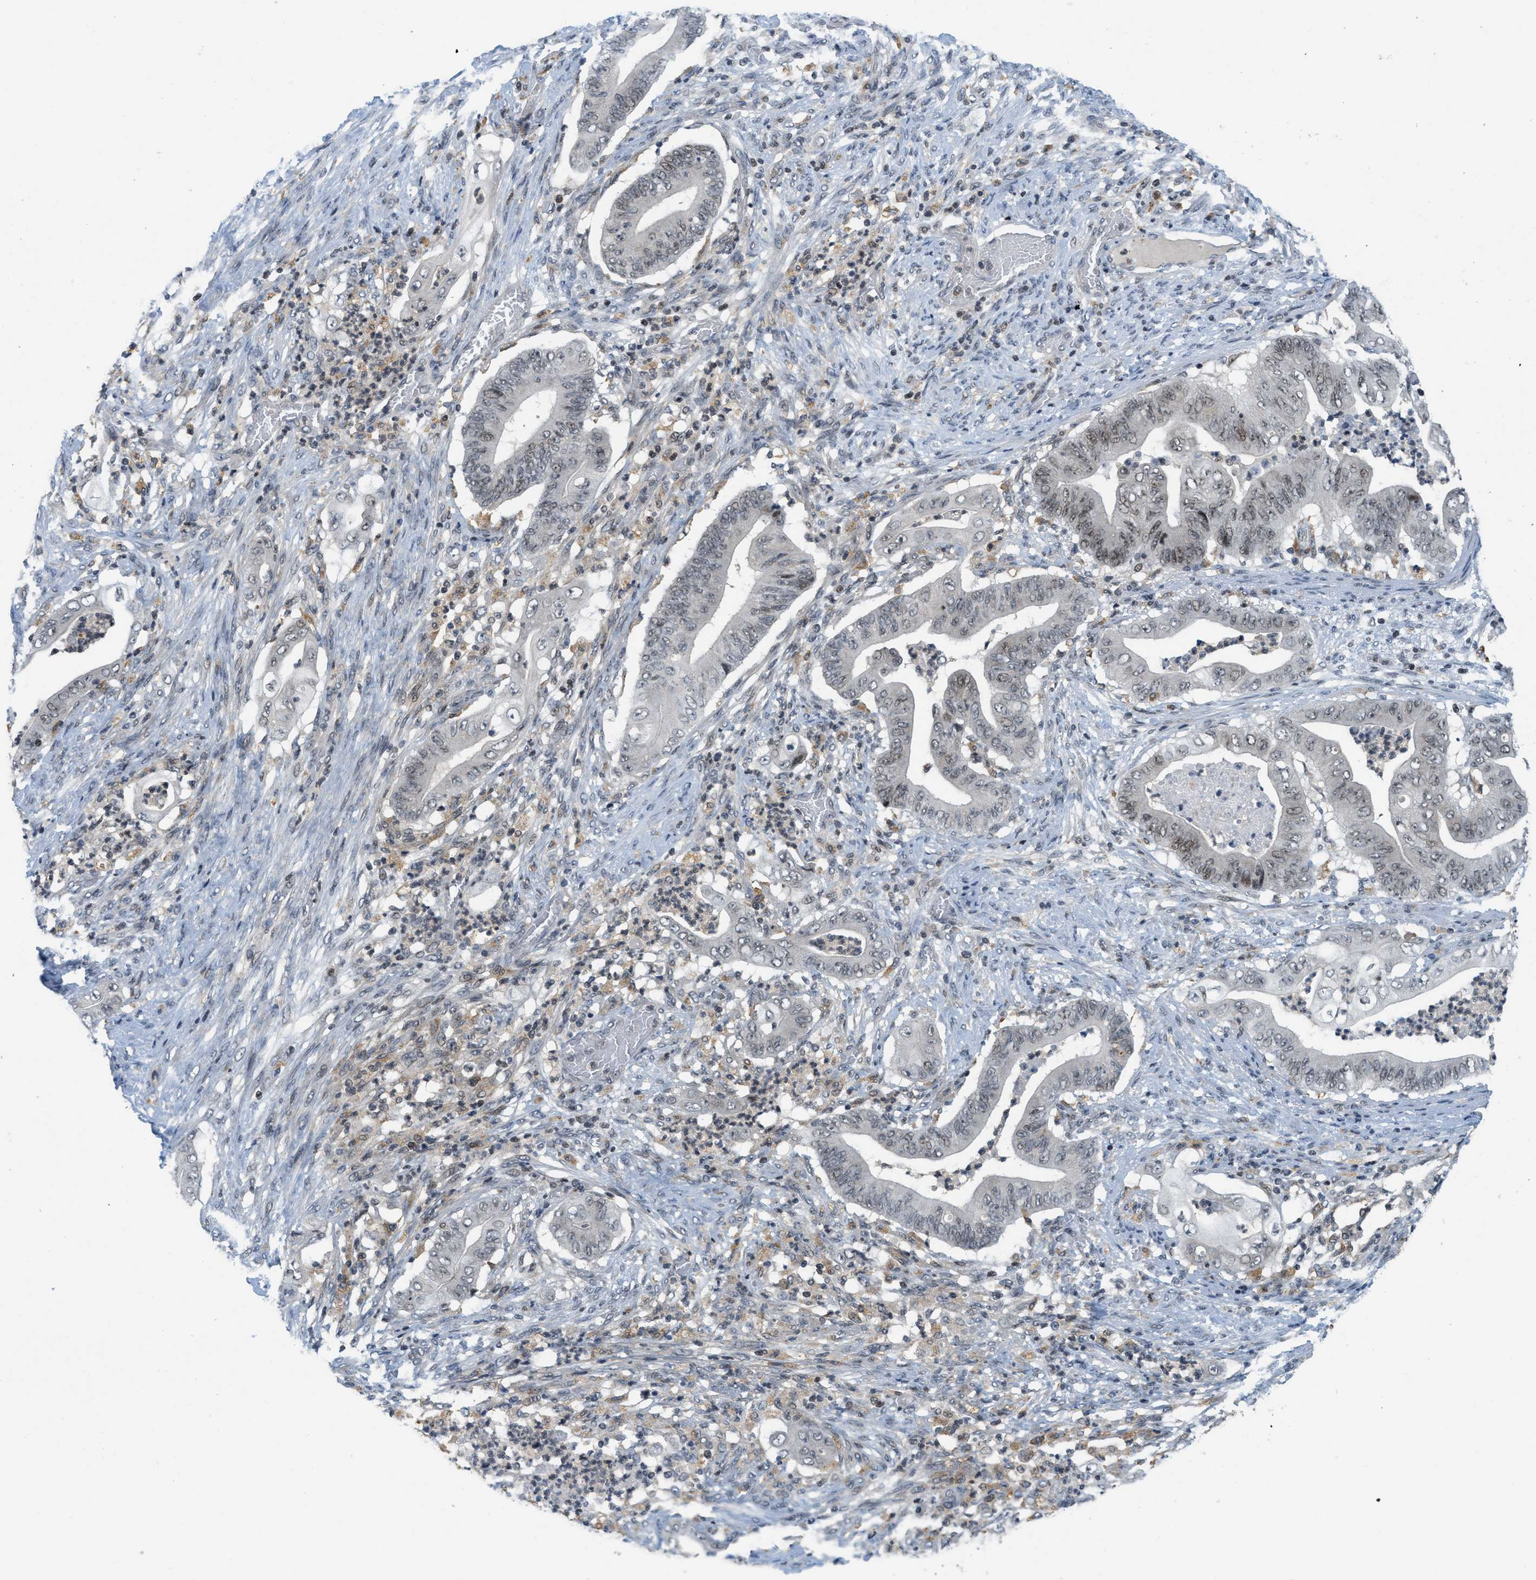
{"staining": {"intensity": "weak", "quantity": "25%-75%", "location": "nuclear"}, "tissue": "stomach cancer", "cell_type": "Tumor cells", "image_type": "cancer", "snomed": [{"axis": "morphology", "description": "Adenocarcinoma, NOS"}, {"axis": "topography", "description": "Stomach"}], "caption": "High-power microscopy captured an immunohistochemistry photomicrograph of stomach cancer (adenocarcinoma), revealing weak nuclear staining in approximately 25%-75% of tumor cells.", "gene": "ING1", "patient": {"sex": "female", "age": 73}}